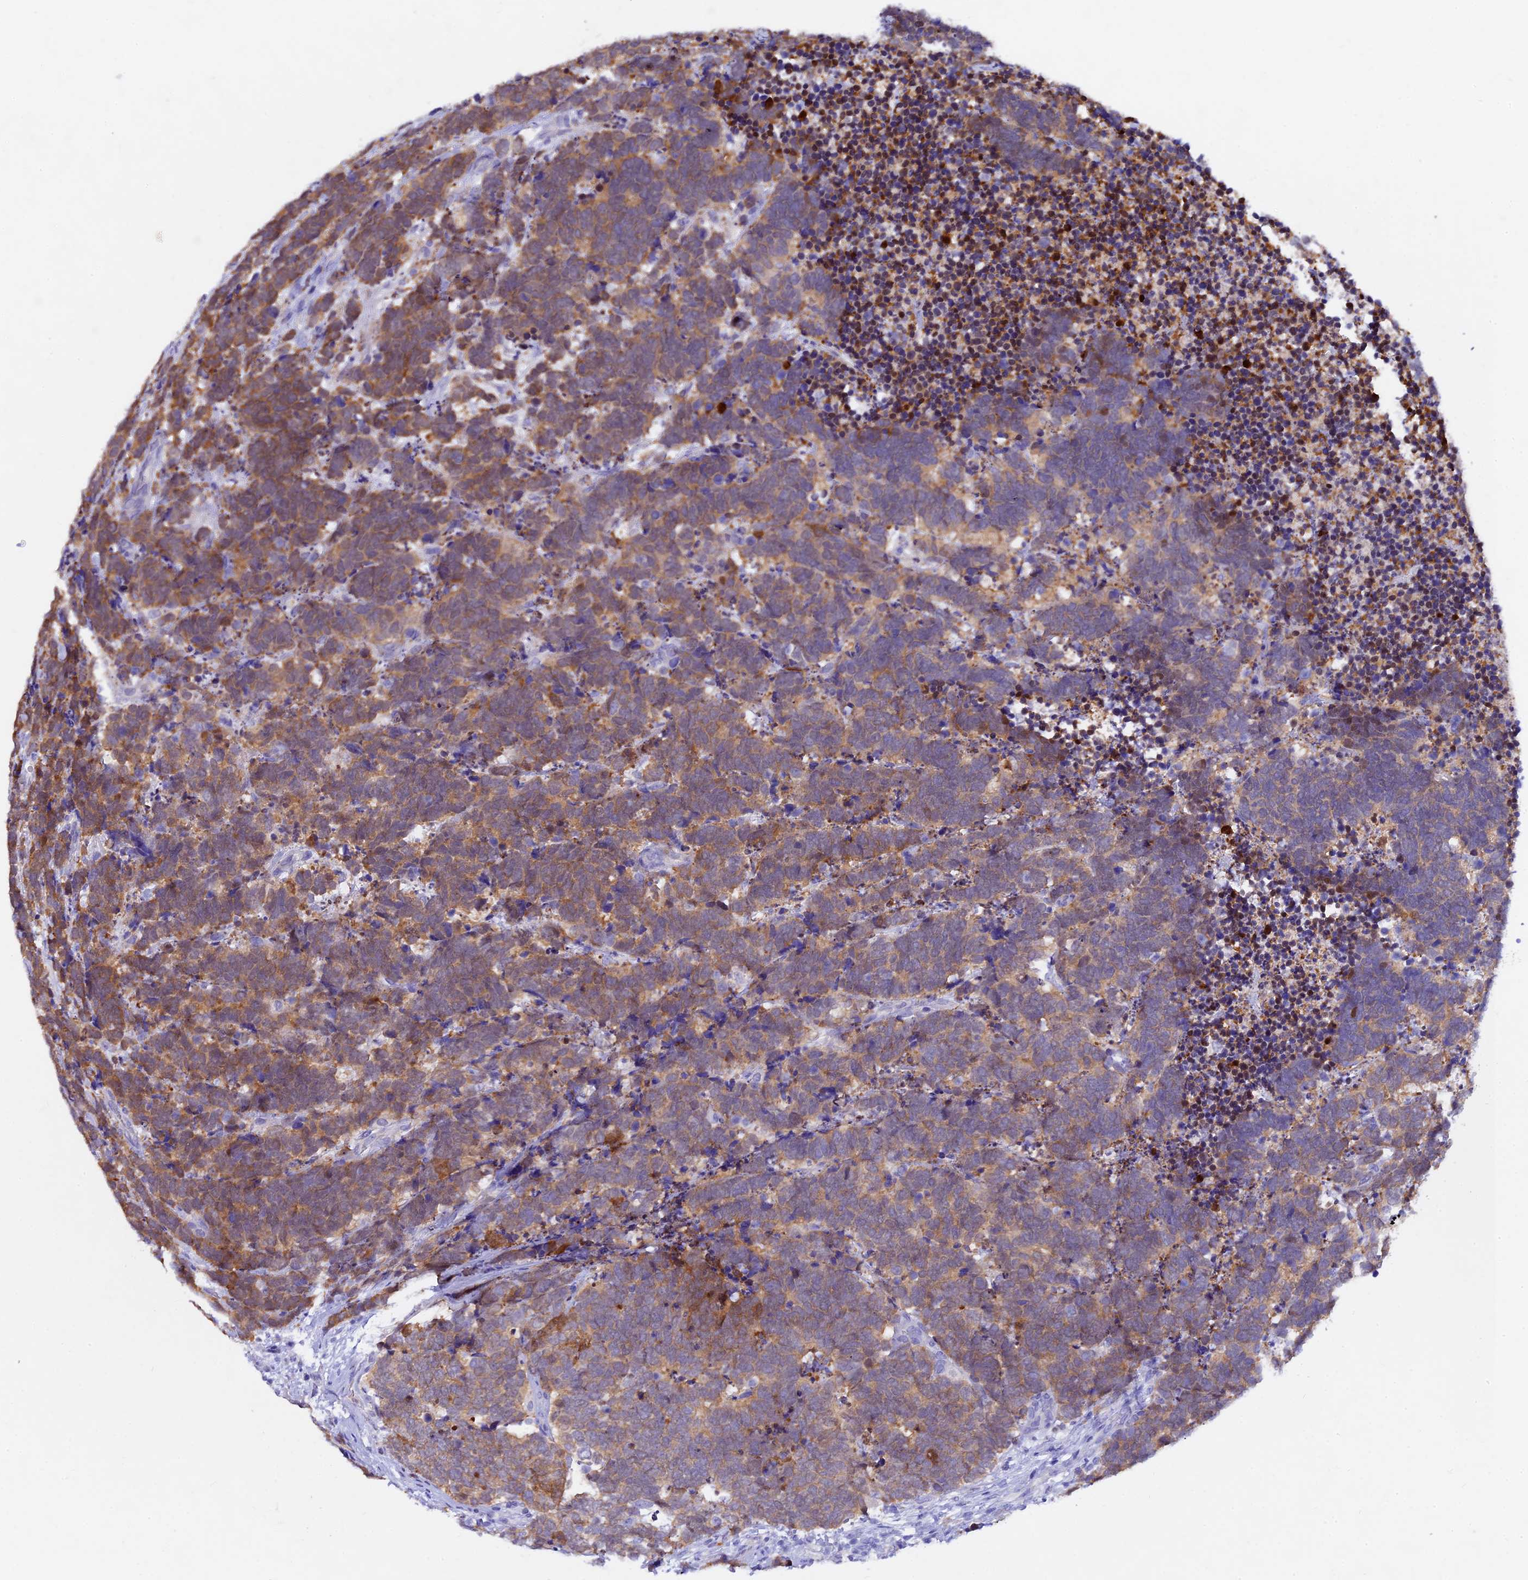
{"staining": {"intensity": "moderate", "quantity": ">75%", "location": "cytoplasmic/membranous"}, "tissue": "carcinoid", "cell_type": "Tumor cells", "image_type": "cancer", "snomed": [{"axis": "morphology", "description": "Carcinoma, NOS"}, {"axis": "morphology", "description": "Carcinoid, malignant, NOS"}, {"axis": "topography", "description": "Urinary bladder"}], "caption": "Immunohistochemistry image of neoplastic tissue: carcinoma stained using immunohistochemistry exhibits medium levels of moderate protein expression localized specifically in the cytoplasmic/membranous of tumor cells, appearing as a cytoplasmic/membranous brown color.", "gene": "TGDS", "patient": {"sex": "male", "age": 57}}